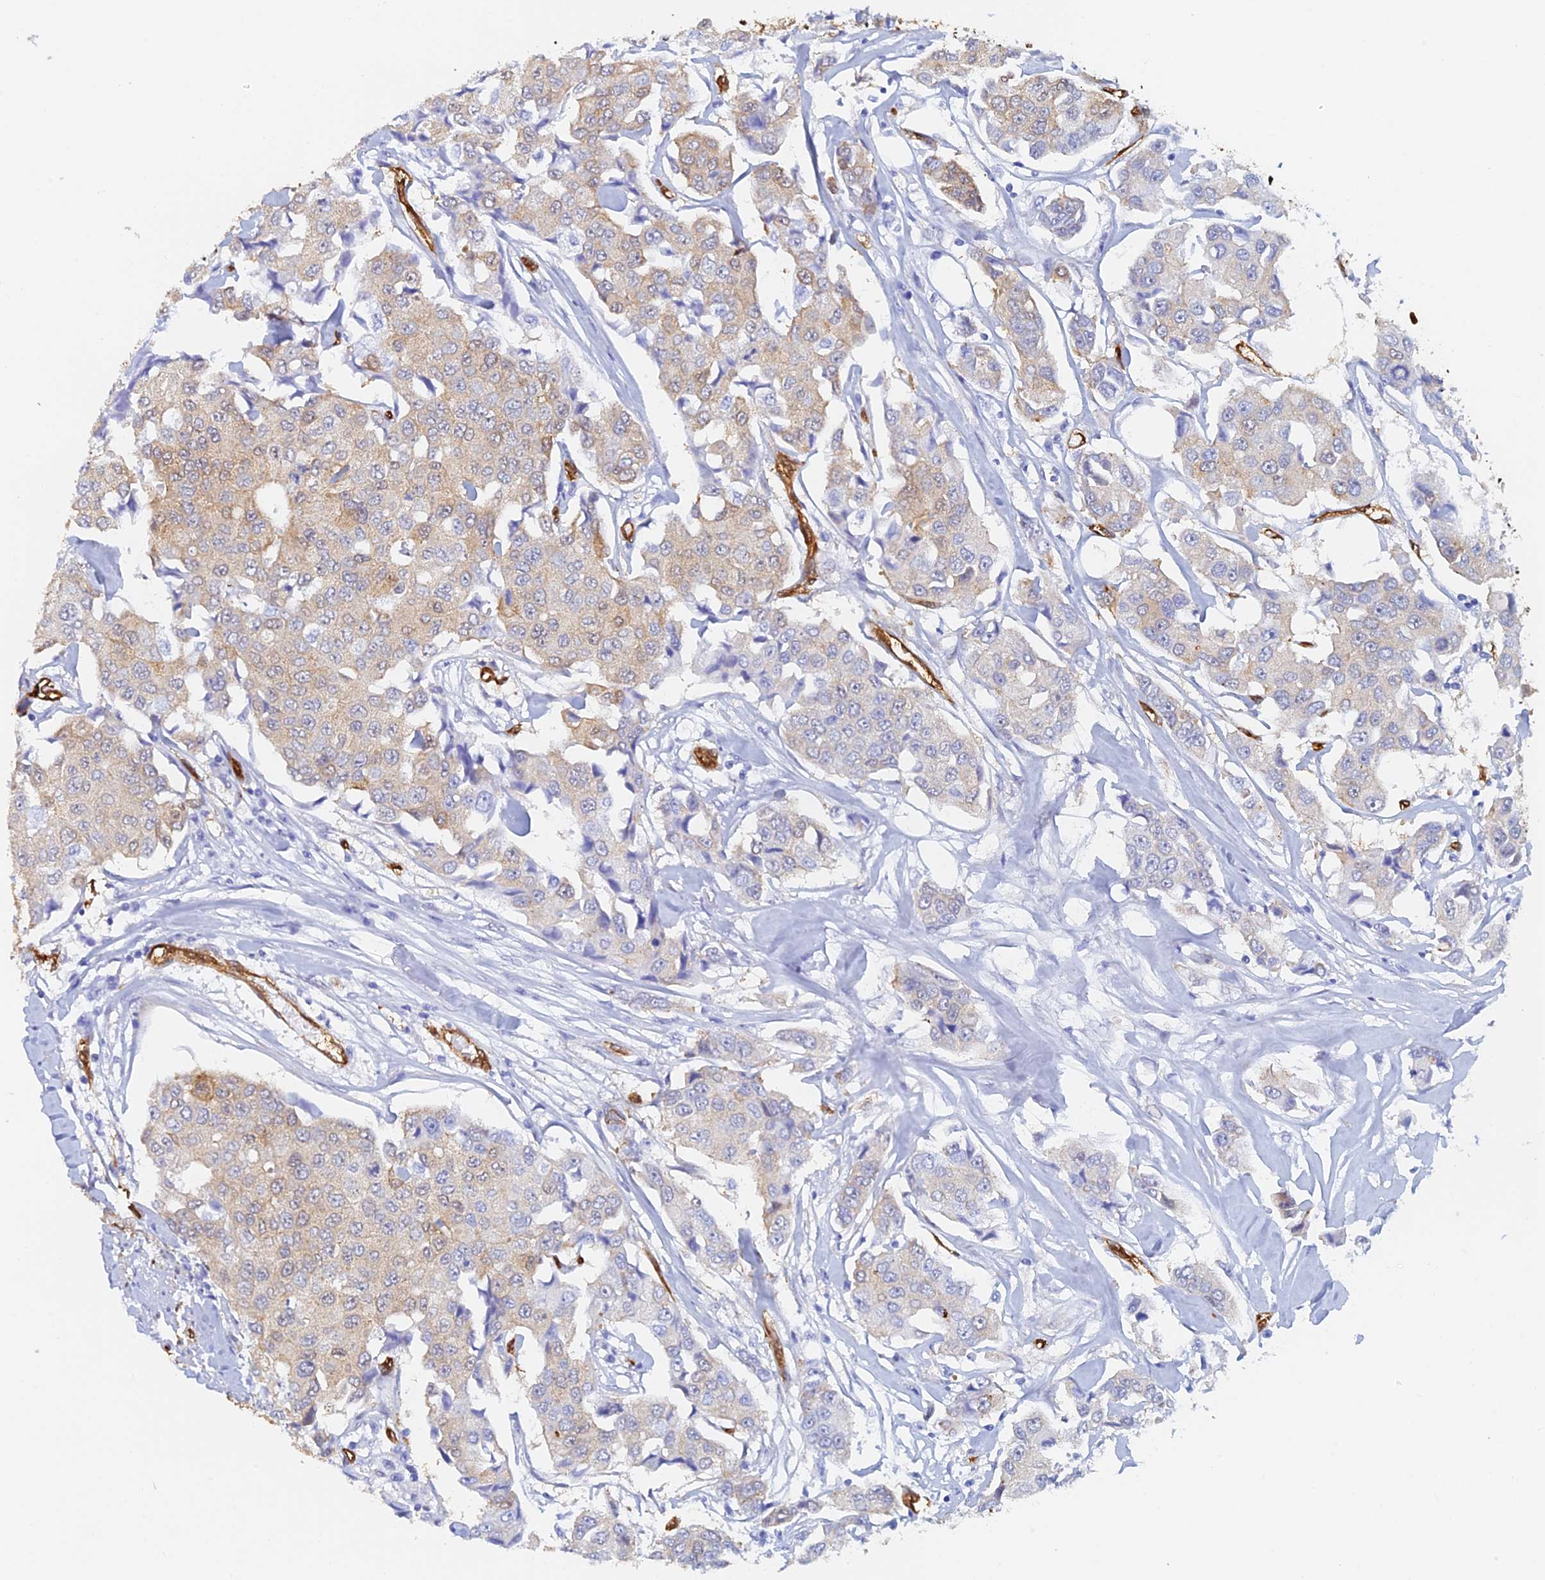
{"staining": {"intensity": "weak", "quantity": "25%-75%", "location": "cytoplasmic/membranous"}, "tissue": "breast cancer", "cell_type": "Tumor cells", "image_type": "cancer", "snomed": [{"axis": "morphology", "description": "Duct carcinoma"}, {"axis": "topography", "description": "Breast"}], "caption": "Immunohistochemistry (IHC) (DAB (3,3'-diaminobenzidine)) staining of human breast cancer (intraductal carcinoma) exhibits weak cytoplasmic/membranous protein expression in about 25%-75% of tumor cells.", "gene": "CRIP2", "patient": {"sex": "female", "age": 80}}